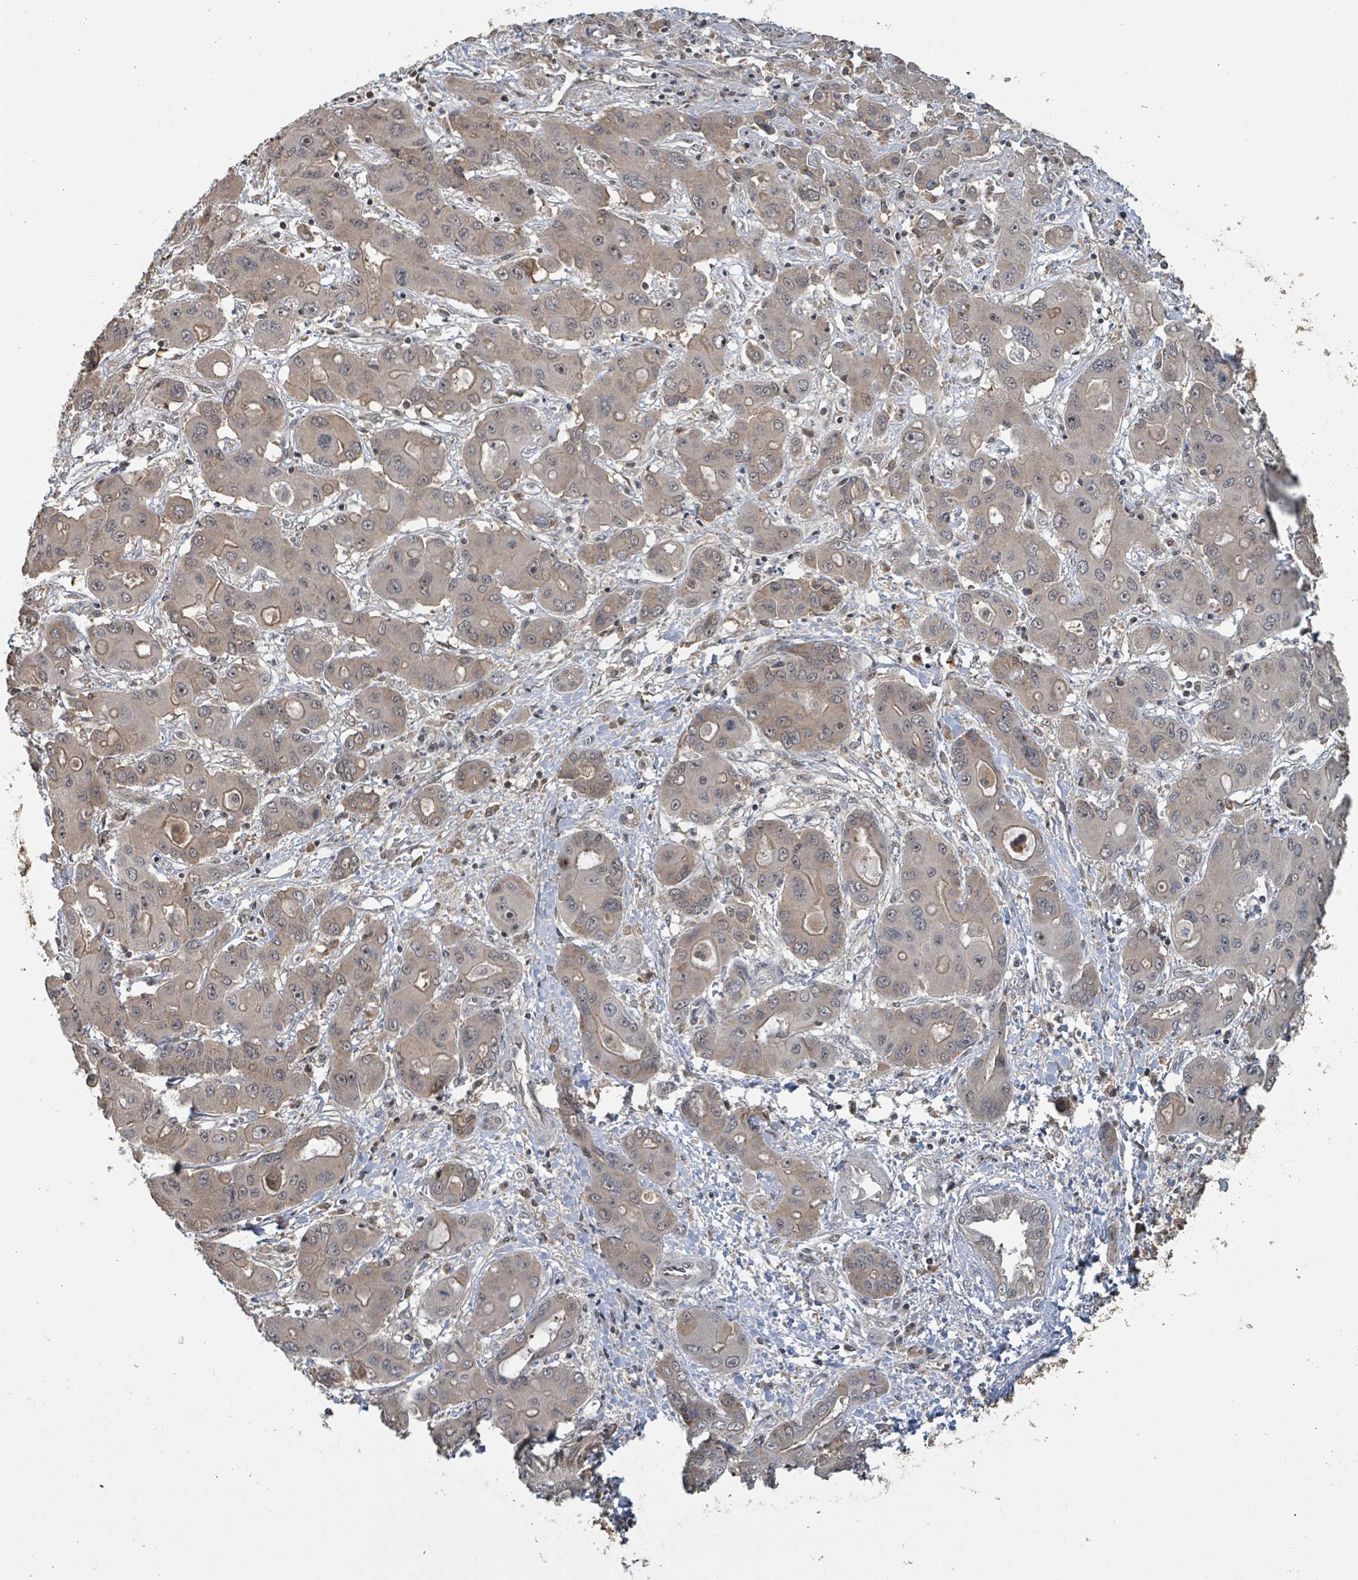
{"staining": {"intensity": "moderate", "quantity": "<25%", "location": "cytoplasmic/membranous,nuclear"}, "tissue": "liver cancer", "cell_type": "Tumor cells", "image_type": "cancer", "snomed": [{"axis": "morphology", "description": "Cholangiocarcinoma"}, {"axis": "topography", "description": "Liver"}], "caption": "This is an image of IHC staining of liver cholangiocarcinoma, which shows moderate staining in the cytoplasmic/membranous and nuclear of tumor cells.", "gene": "ZBTB14", "patient": {"sex": "male", "age": 67}}